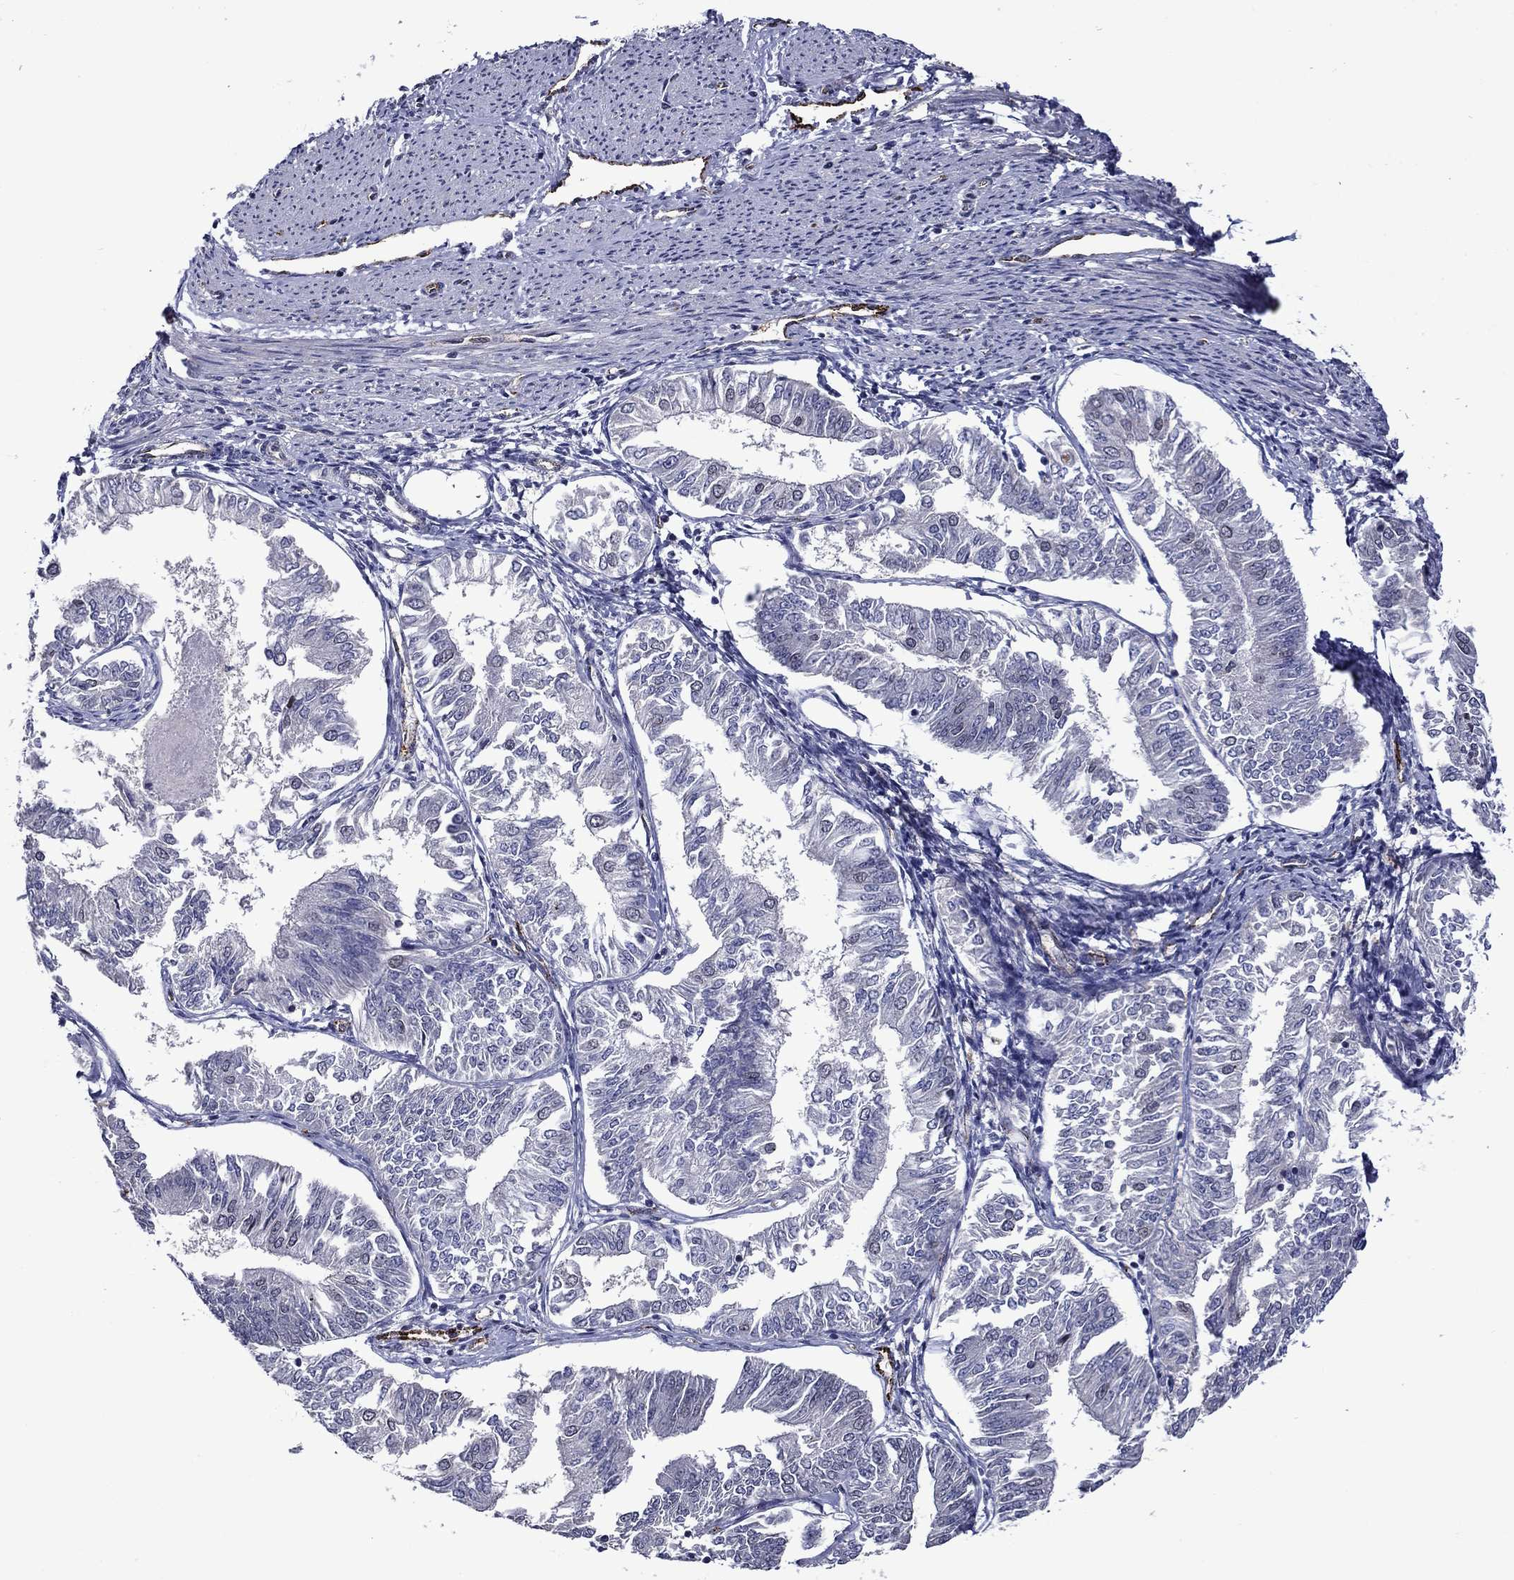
{"staining": {"intensity": "negative", "quantity": "none", "location": "none"}, "tissue": "endometrial cancer", "cell_type": "Tumor cells", "image_type": "cancer", "snomed": [{"axis": "morphology", "description": "Adenocarcinoma, NOS"}, {"axis": "topography", "description": "Endometrium"}], "caption": "DAB immunohistochemical staining of adenocarcinoma (endometrial) exhibits no significant staining in tumor cells.", "gene": "SLITRK1", "patient": {"sex": "female", "age": 58}}